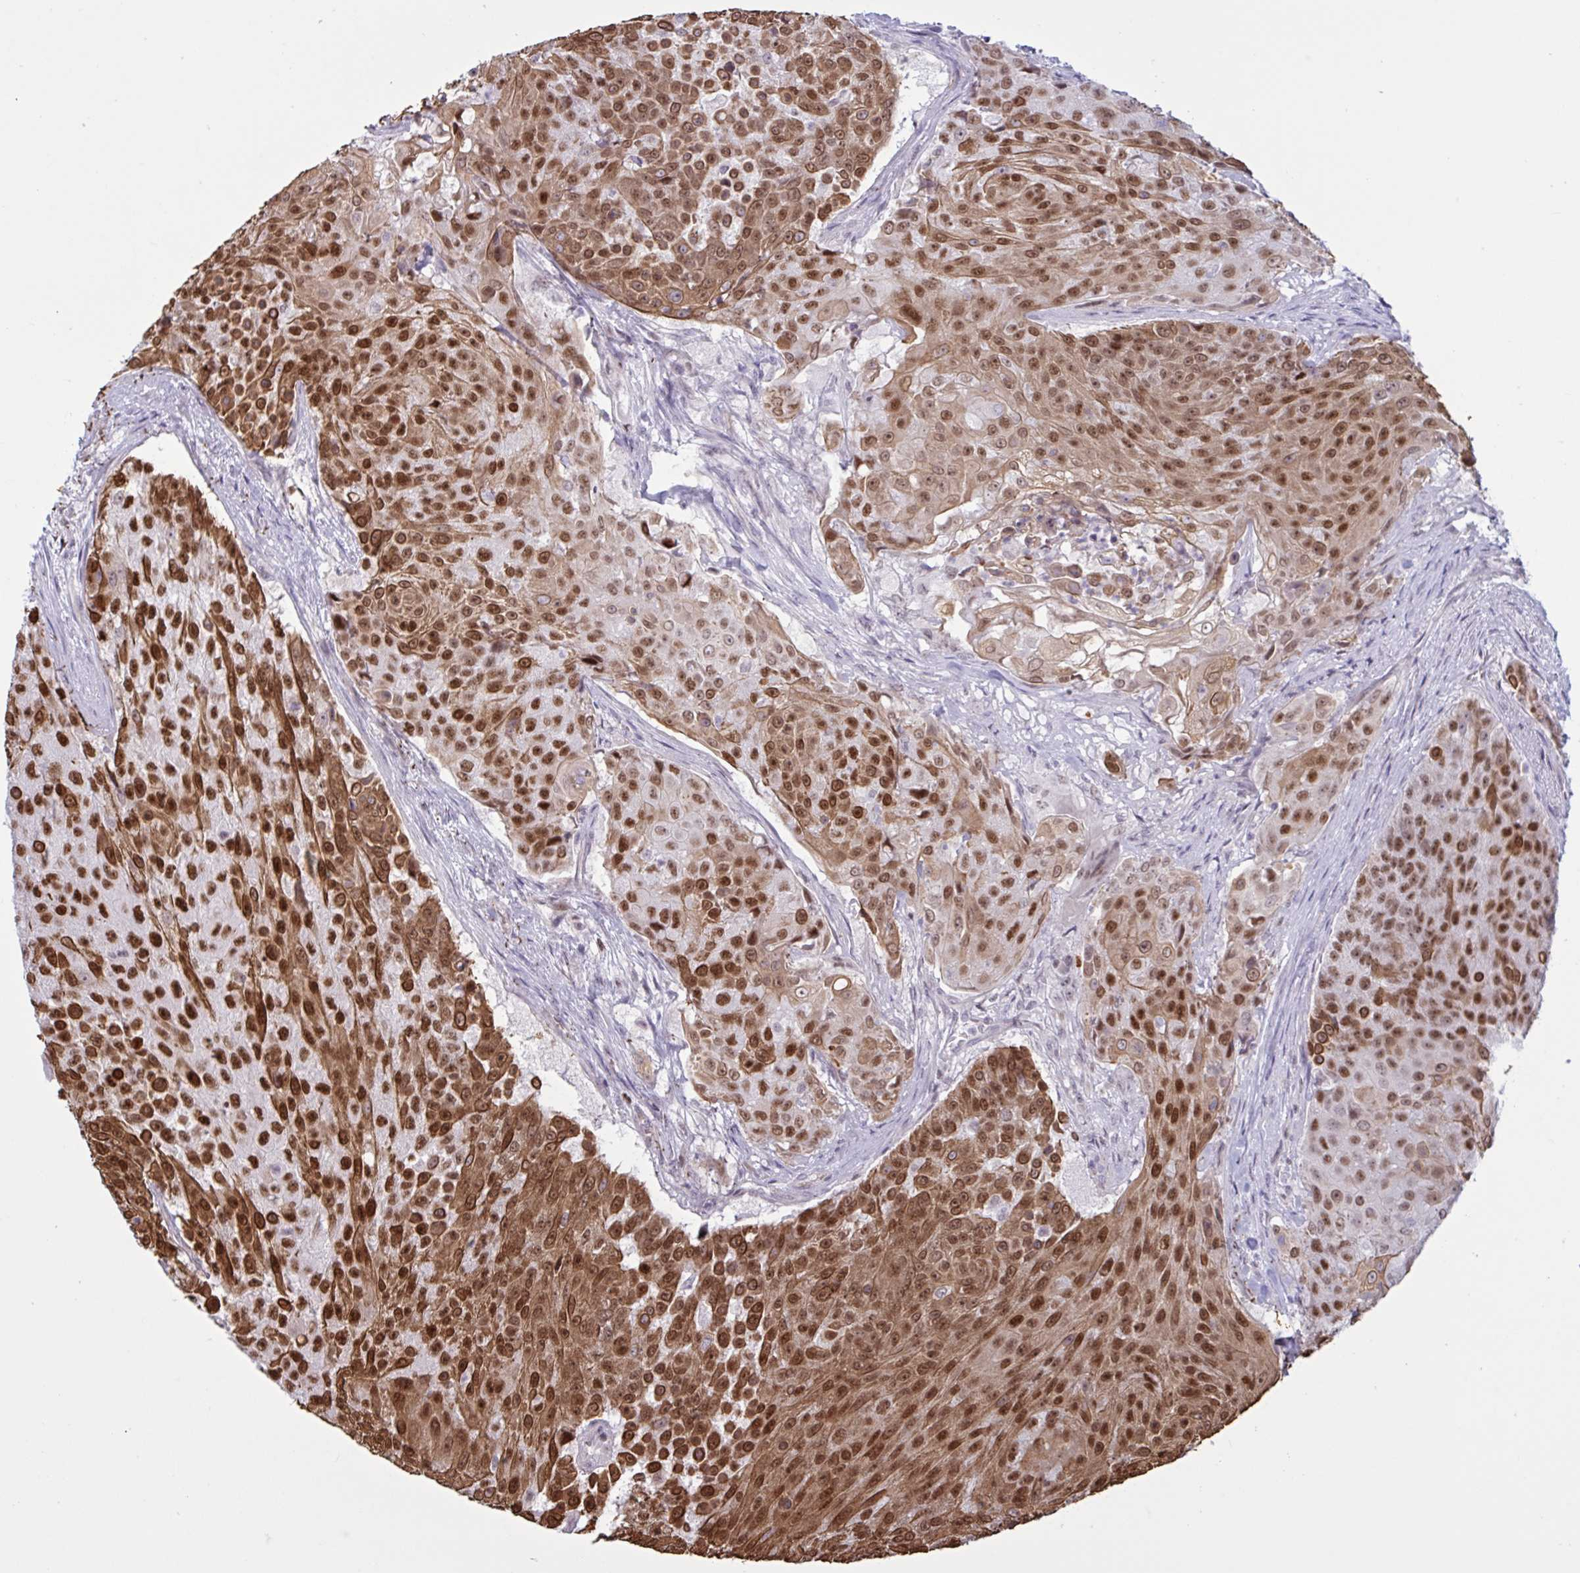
{"staining": {"intensity": "strong", "quantity": ">75%", "location": "cytoplasmic/membranous,nuclear"}, "tissue": "urothelial cancer", "cell_type": "Tumor cells", "image_type": "cancer", "snomed": [{"axis": "morphology", "description": "Urothelial carcinoma, High grade"}, {"axis": "topography", "description": "Urinary bladder"}], "caption": "The image displays staining of urothelial carcinoma (high-grade), revealing strong cytoplasmic/membranous and nuclear protein staining (brown color) within tumor cells.", "gene": "PRMT6", "patient": {"sex": "female", "age": 63}}